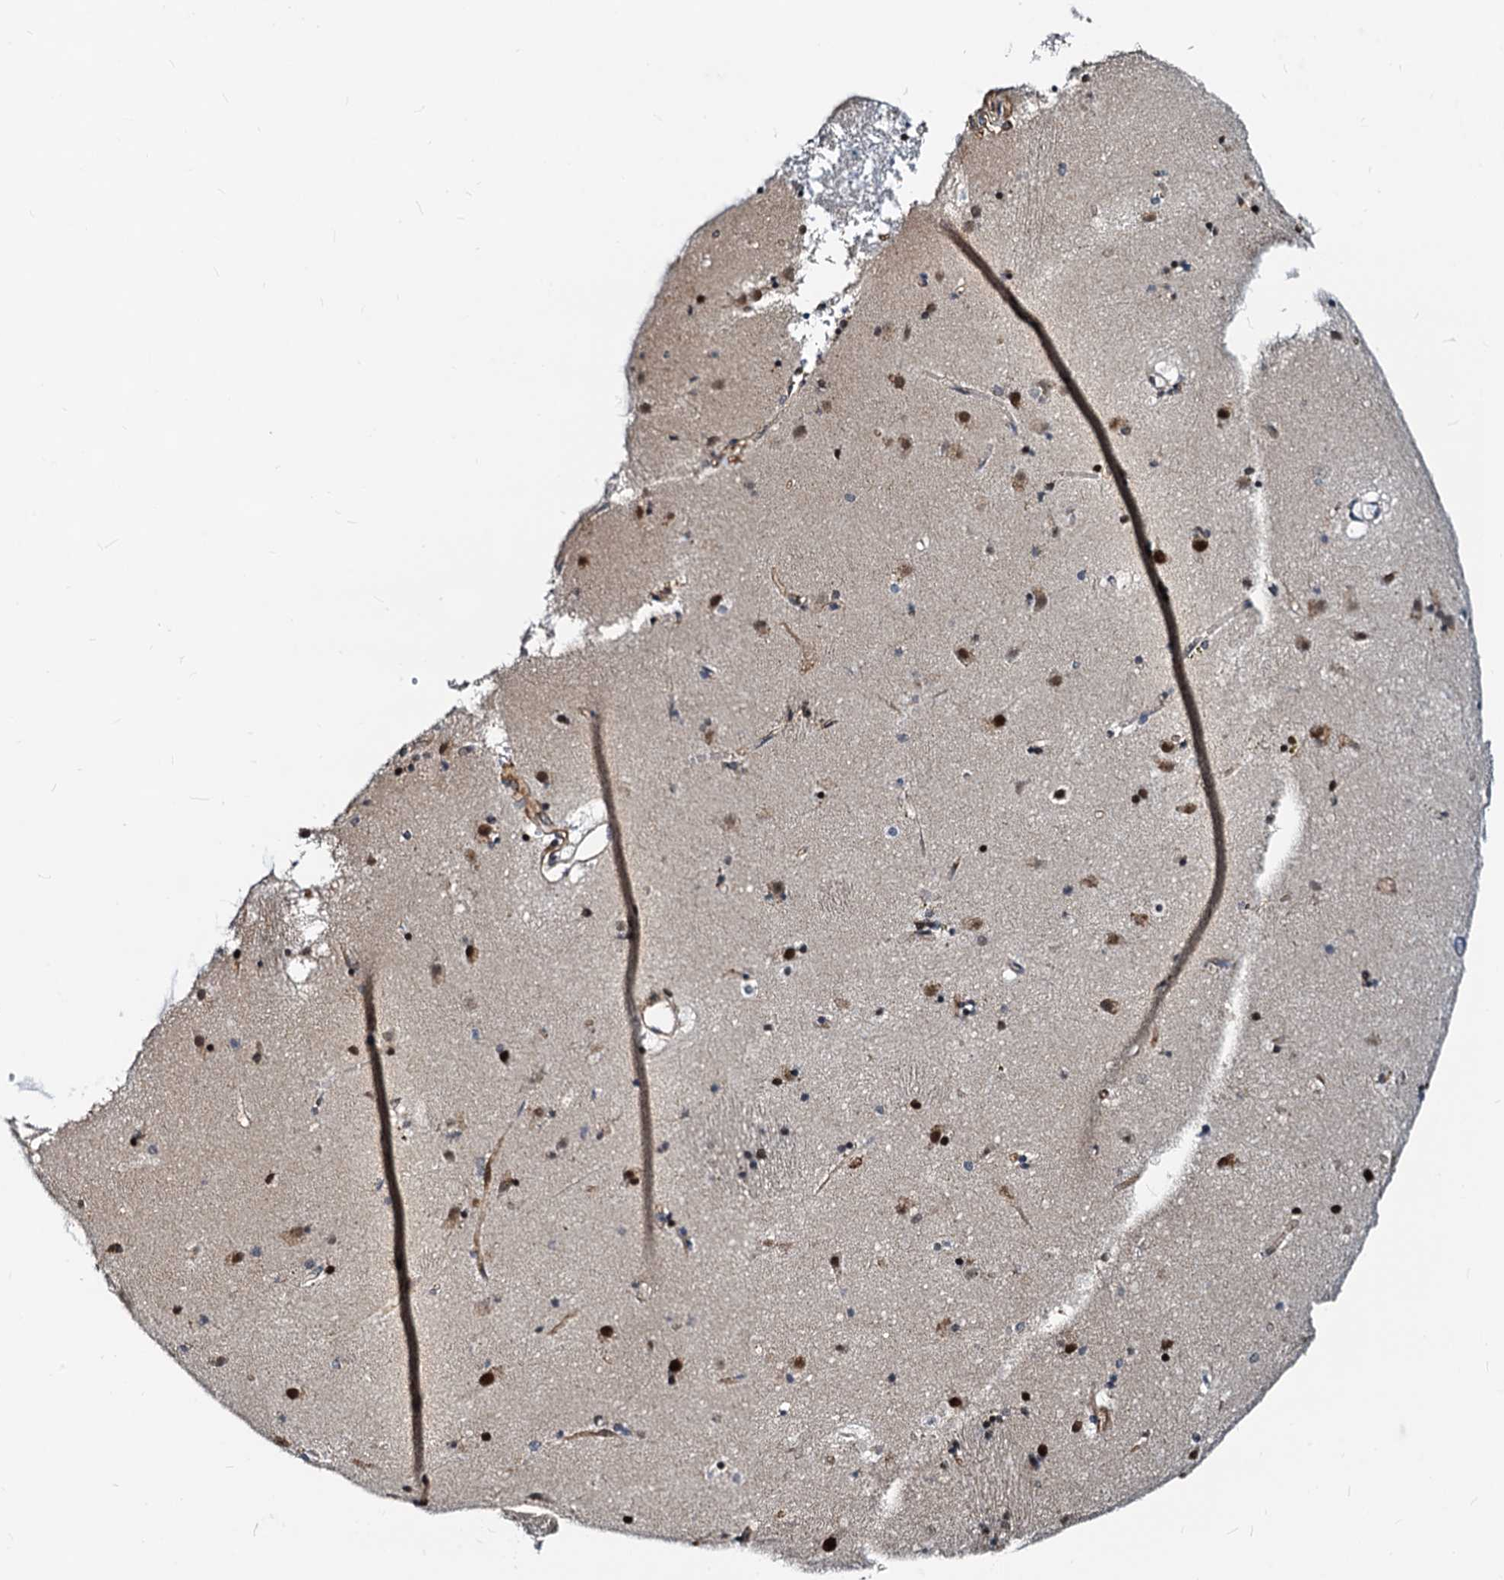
{"staining": {"intensity": "moderate", "quantity": "<25%", "location": "nuclear"}, "tissue": "caudate", "cell_type": "Glial cells", "image_type": "normal", "snomed": [{"axis": "morphology", "description": "Normal tissue, NOS"}, {"axis": "topography", "description": "Lateral ventricle wall"}], "caption": "The photomicrograph exhibits immunohistochemical staining of benign caudate. There is moderate nuclear positivity is seen in about <25% of glial cells. (Stains: DAB (3,3'-diaminobenzidine) in brown, nuclei in blue, Microscopy: brightfield microscopy at high magnification).", "gene": "PTGES3", "patient": {"sex": "male", "age": 70}}